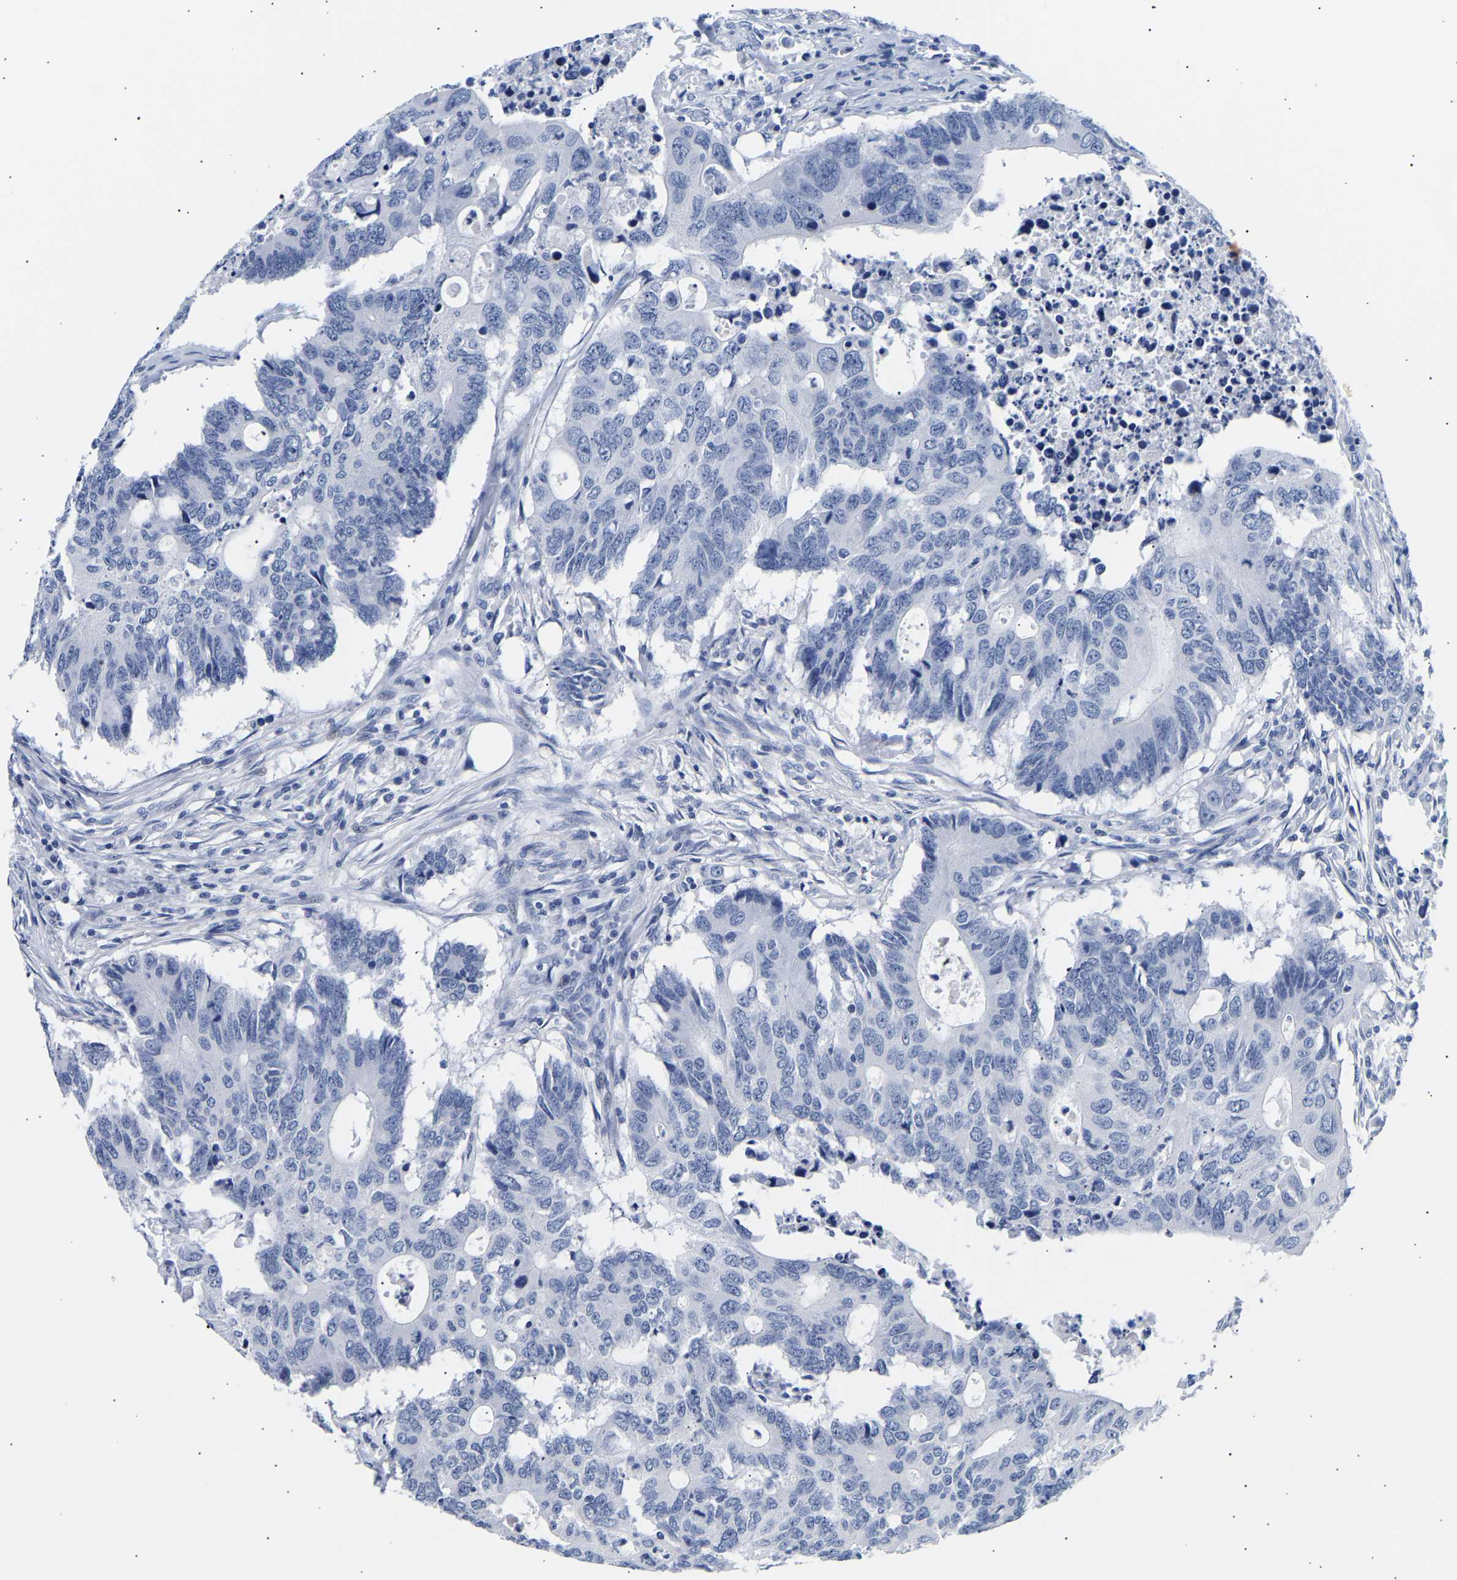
{"staining": {"intensity": "negative", "quantity": "none", "location": "none"}, "tissue": "colorectal cancer", "cell_type": "Tumor cells", "image_type": "cancer", "snomed": [{"axis": "morphology", "description": "Adenocarcinoma, NOS"}, {"axis": "topography", "description": "Colon"}], "caption": "Human colorectal cancer stained for a protein using IHC demonstrates no expression in tumor cells.", "gene": "SPINK2", "patient": {"sex": "male", "age": 71}}